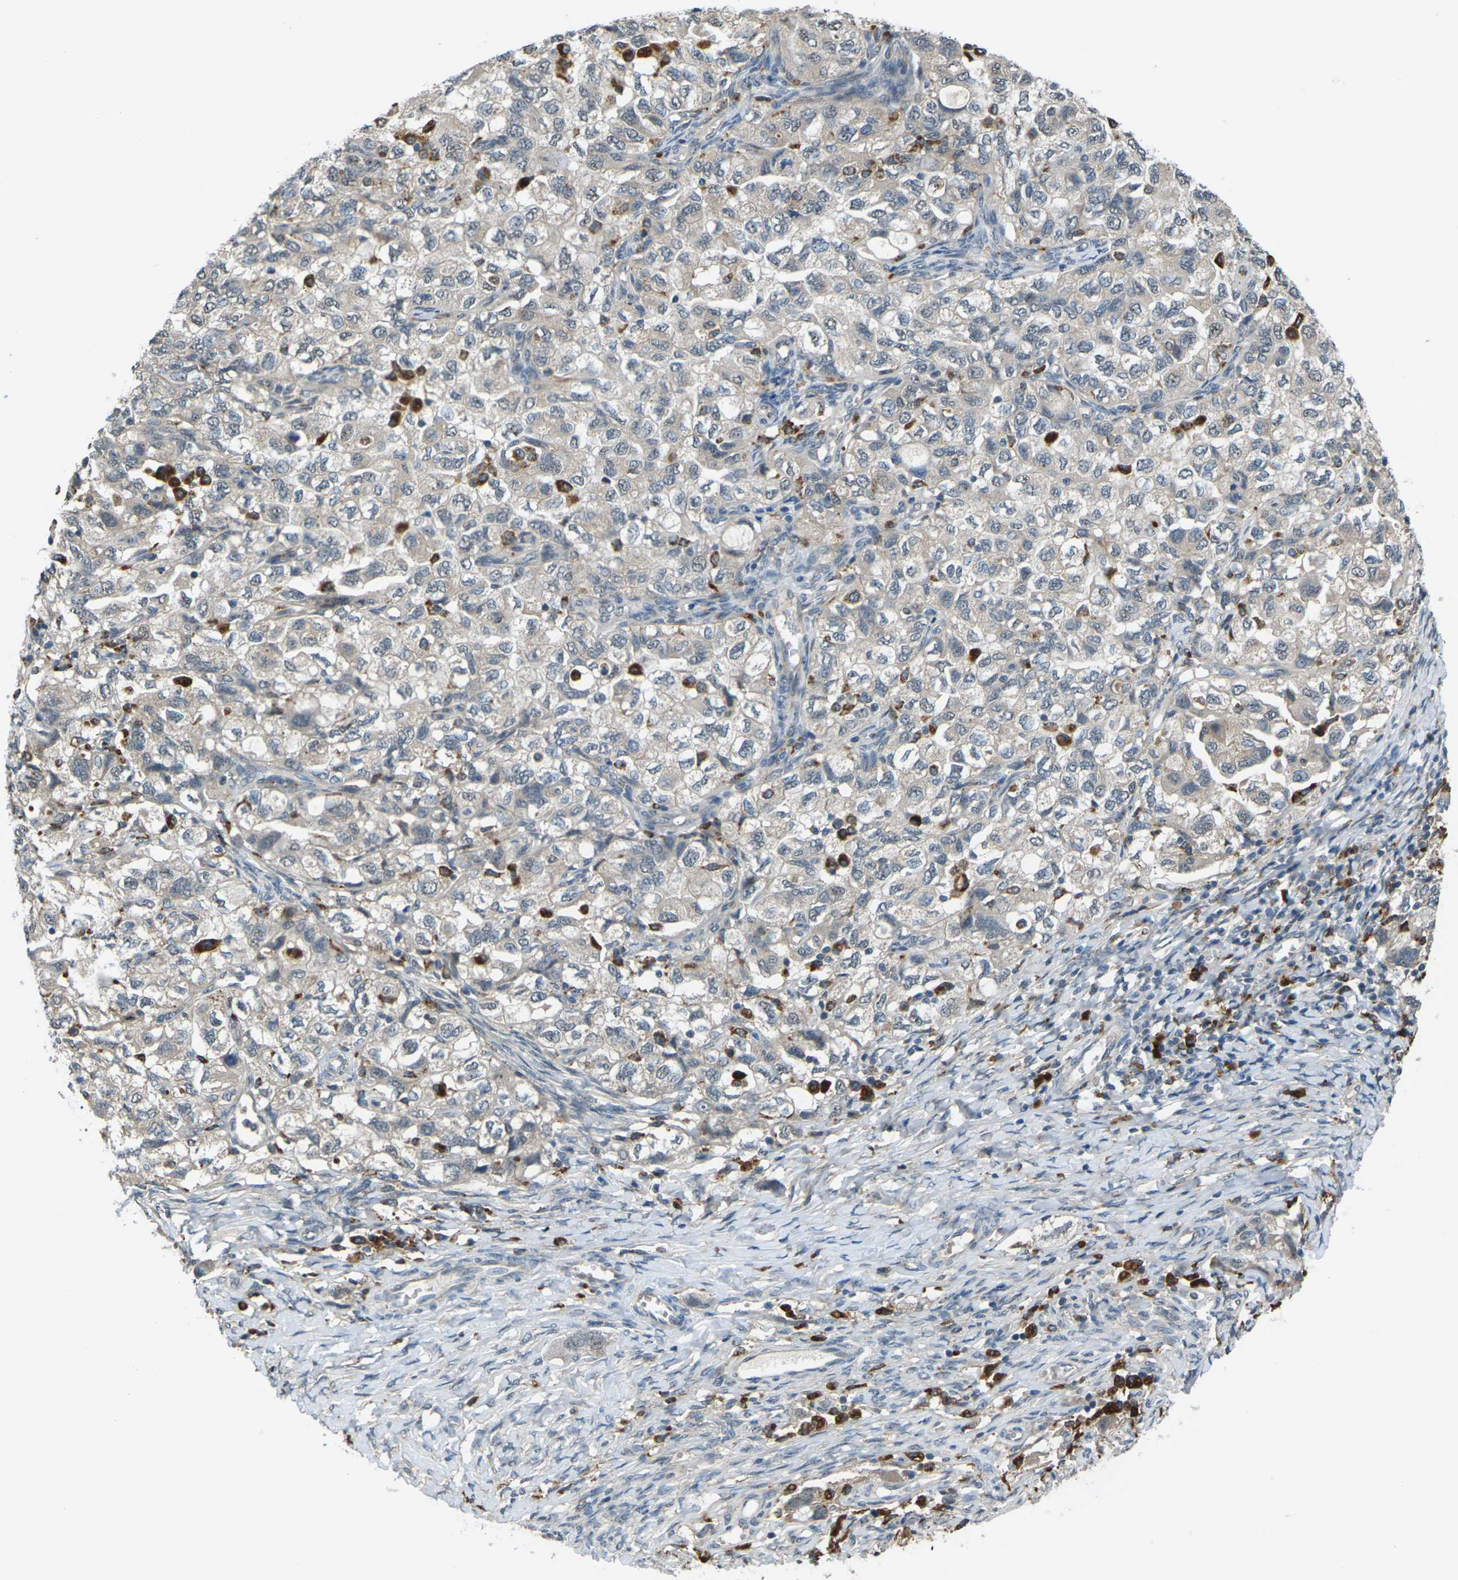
{"staining": {"intensity": "weak", "quantity": "<25%", "location": "cytoplasmic/membranous"}, "tissue": "ovarian cancer", "cell_type": "Tumor cells", "image_type": "cancer", "snomed": [{"axis": "morphology", "description": "Carcinoma, NOS"}, {"axis": "morphology", "description": "Cystadenocarcinoma, serous, NOS"}, {"axis": "topography", "description": "Ovary"}], "caption": "A high-resolution photomicrograph shows immunohistochemistry (IHC) staining of serous cystadenocarcinoma (ovarian), which displays no significant positivity in tumor cells.", "gene": "SLC31A2", "patient": {"sex": "female", "age": 69}}